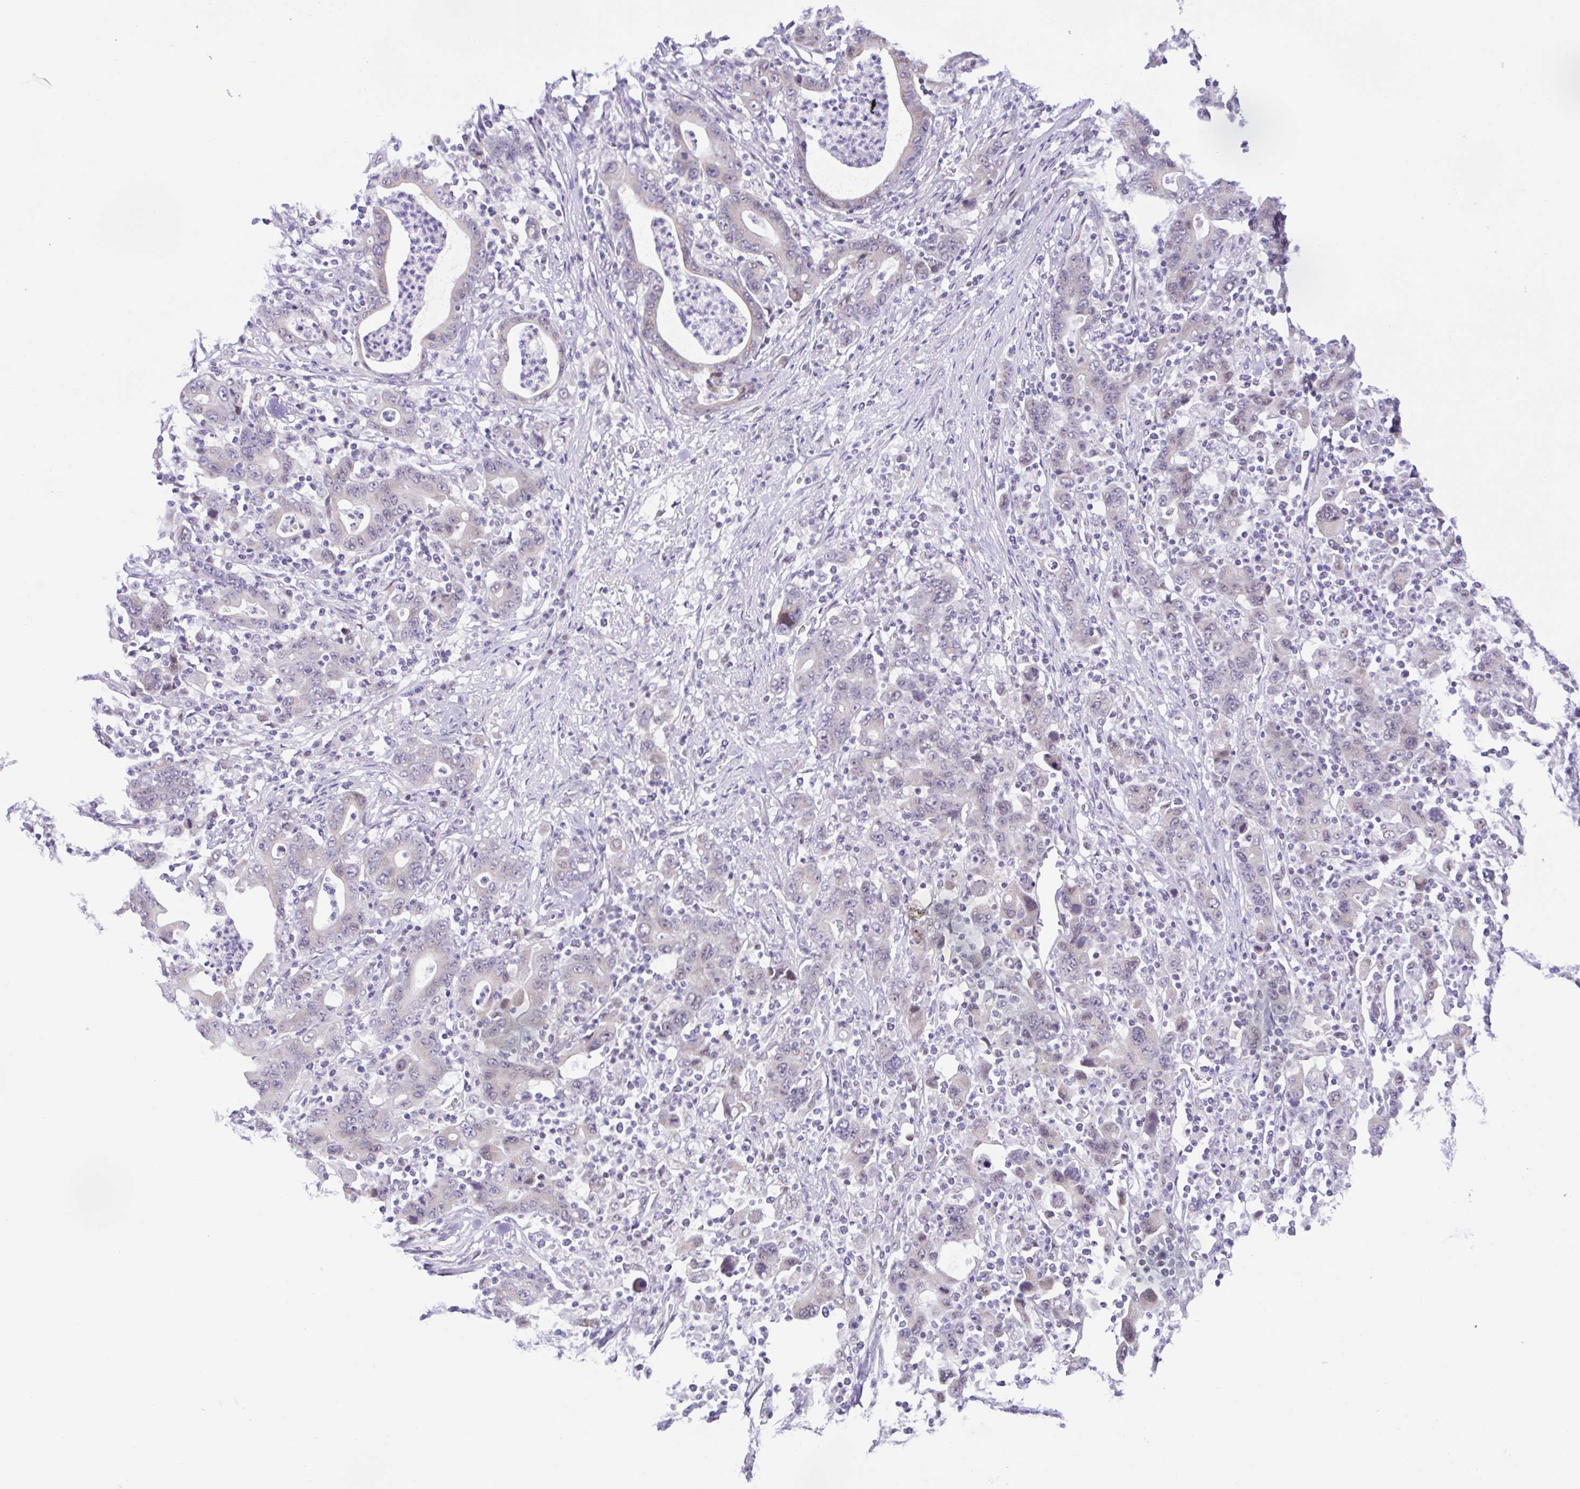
{"staining": {"intensity": "negative", "quantity": "none", "location": "none"}, "tissue": "stomach cancer", "cell_type": "Tumor cells", "image_type": "cancer", "snomed": [{"axis": "morphology", "description": "Adenocarcinoma, NOS"}, {"axis": "topography", "description": "Stomach, upper"}], "caption": "This is an immunohistochemistry image of human stomach cancer. There is no expression in tumor cells.", "gene": "TGM3", "patient": {"sex": "male", "age": 69}}